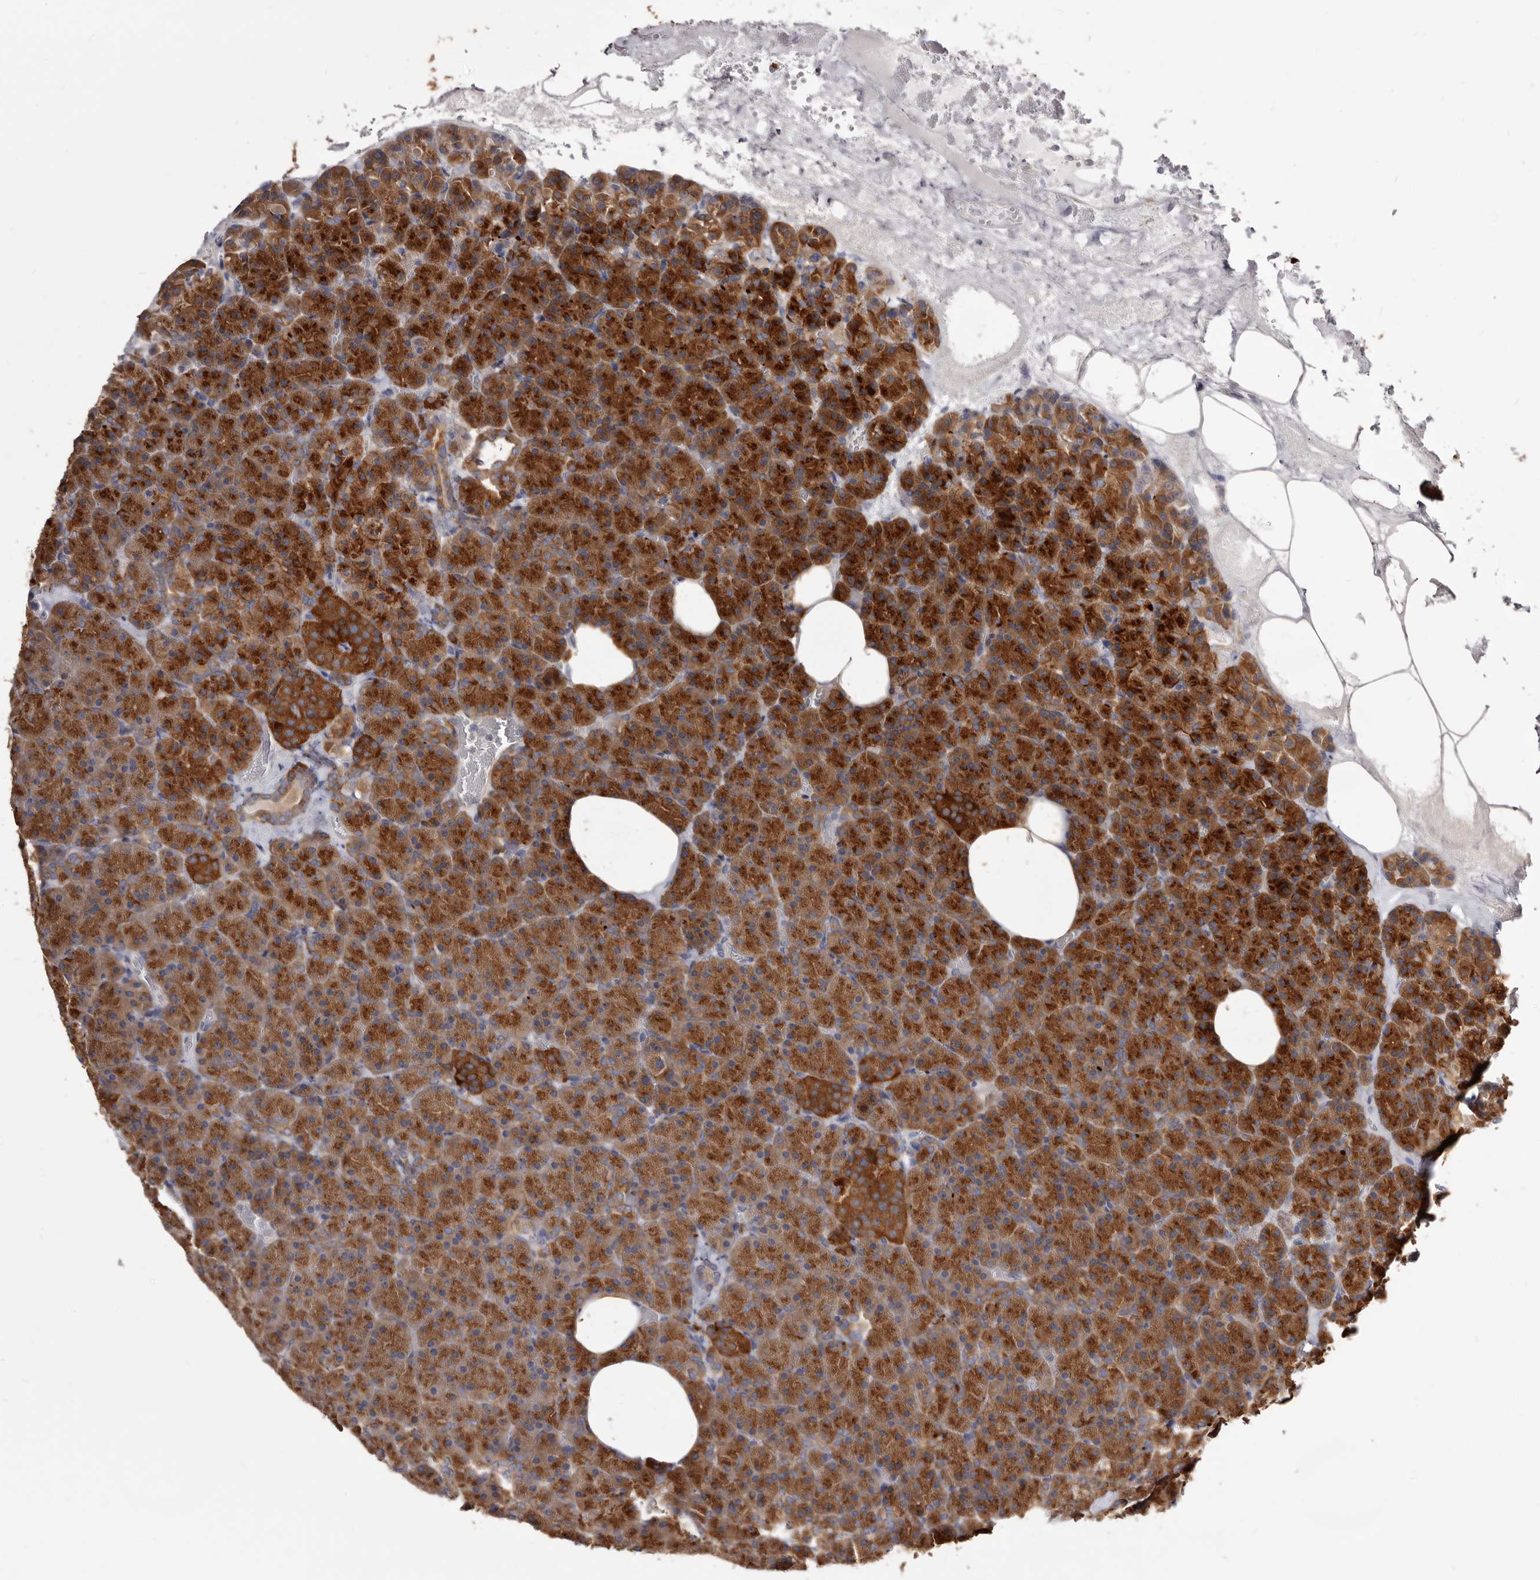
{"staining": {"intensity": "strong", "quantity": ">75%", "location": "cytoplasmic/membranous"}, "tissue": "pancreas", "cell_type": "Exocrine glandular cells", "image_type": "normal", "snomed": [{"axis": "morphology", "description": "Normal tissue, NOS"}, {"axis": "morphology", "description": "Carcinoid, malignant, NOS"}, {"axis": "topography", "description": "Pancreas"}], "caption": "An image showing strong cytoplasmic/membranous positivity in about >75% of exocrine glandular cells in benign pancreas, as visualized by brown immunohistochemical staining.", "gene": "TPD52", "patient": {"sex": "female", "age": 35}}